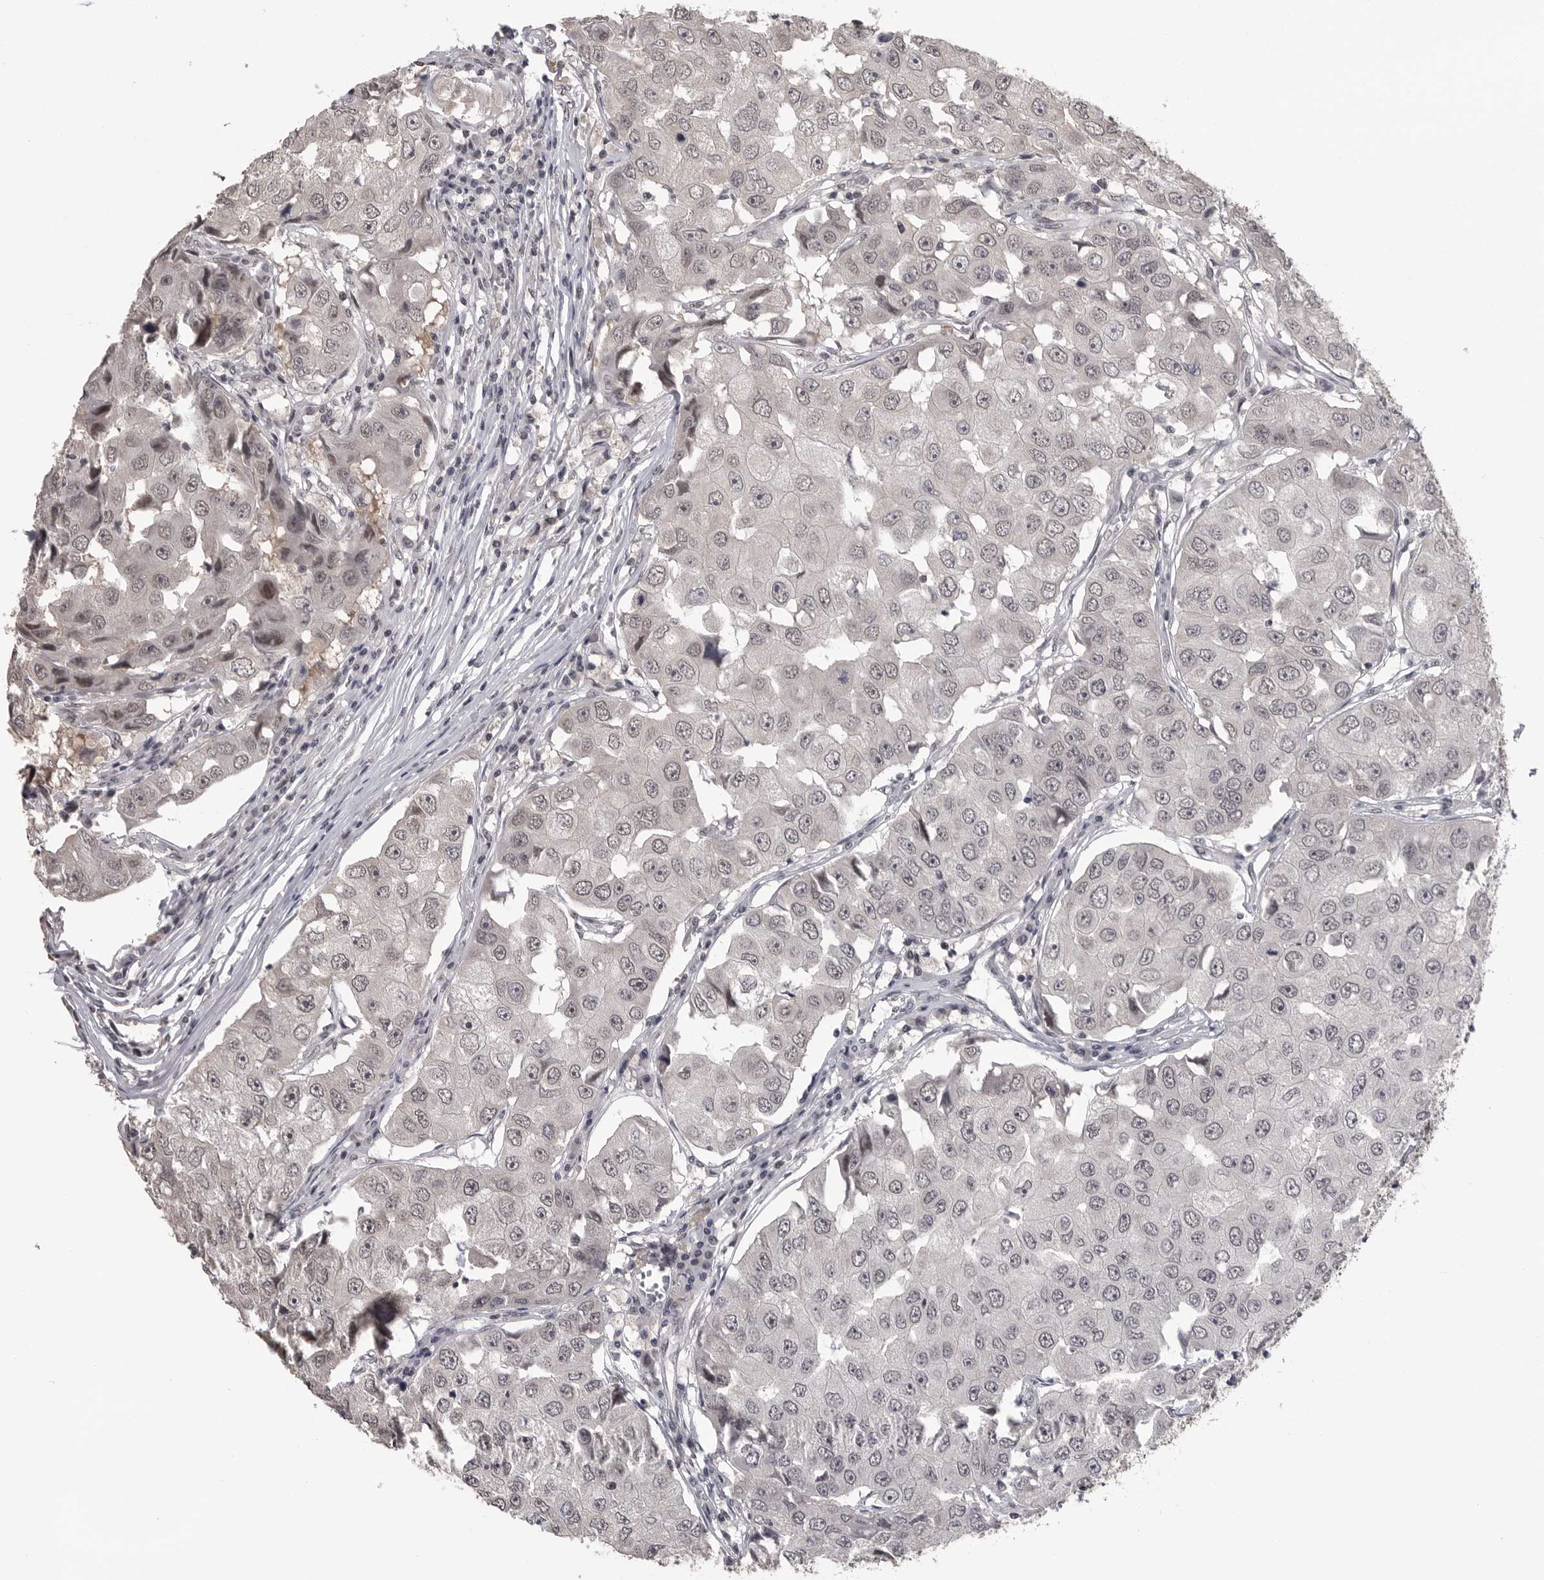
{"staining": {"intensity": "weak", "quantity": "25%-75%", "location": "nuclear"}, "tissue": "breast cancer", "cell_type": "Tumor cells", "image_type": "cancer", "snomed": [{"axis": "morphology", "description": "Duct carcinoma"}, {"axis": "topography", "description": "Breast"}], "caption": "Immunohistochemical staining of human breast cancer demonstrates low levels of weak nuclear staining in about 25%-75% of tumor cells.", "gene": "DLG2", "patient": {"sex": "female", "age": 27}}